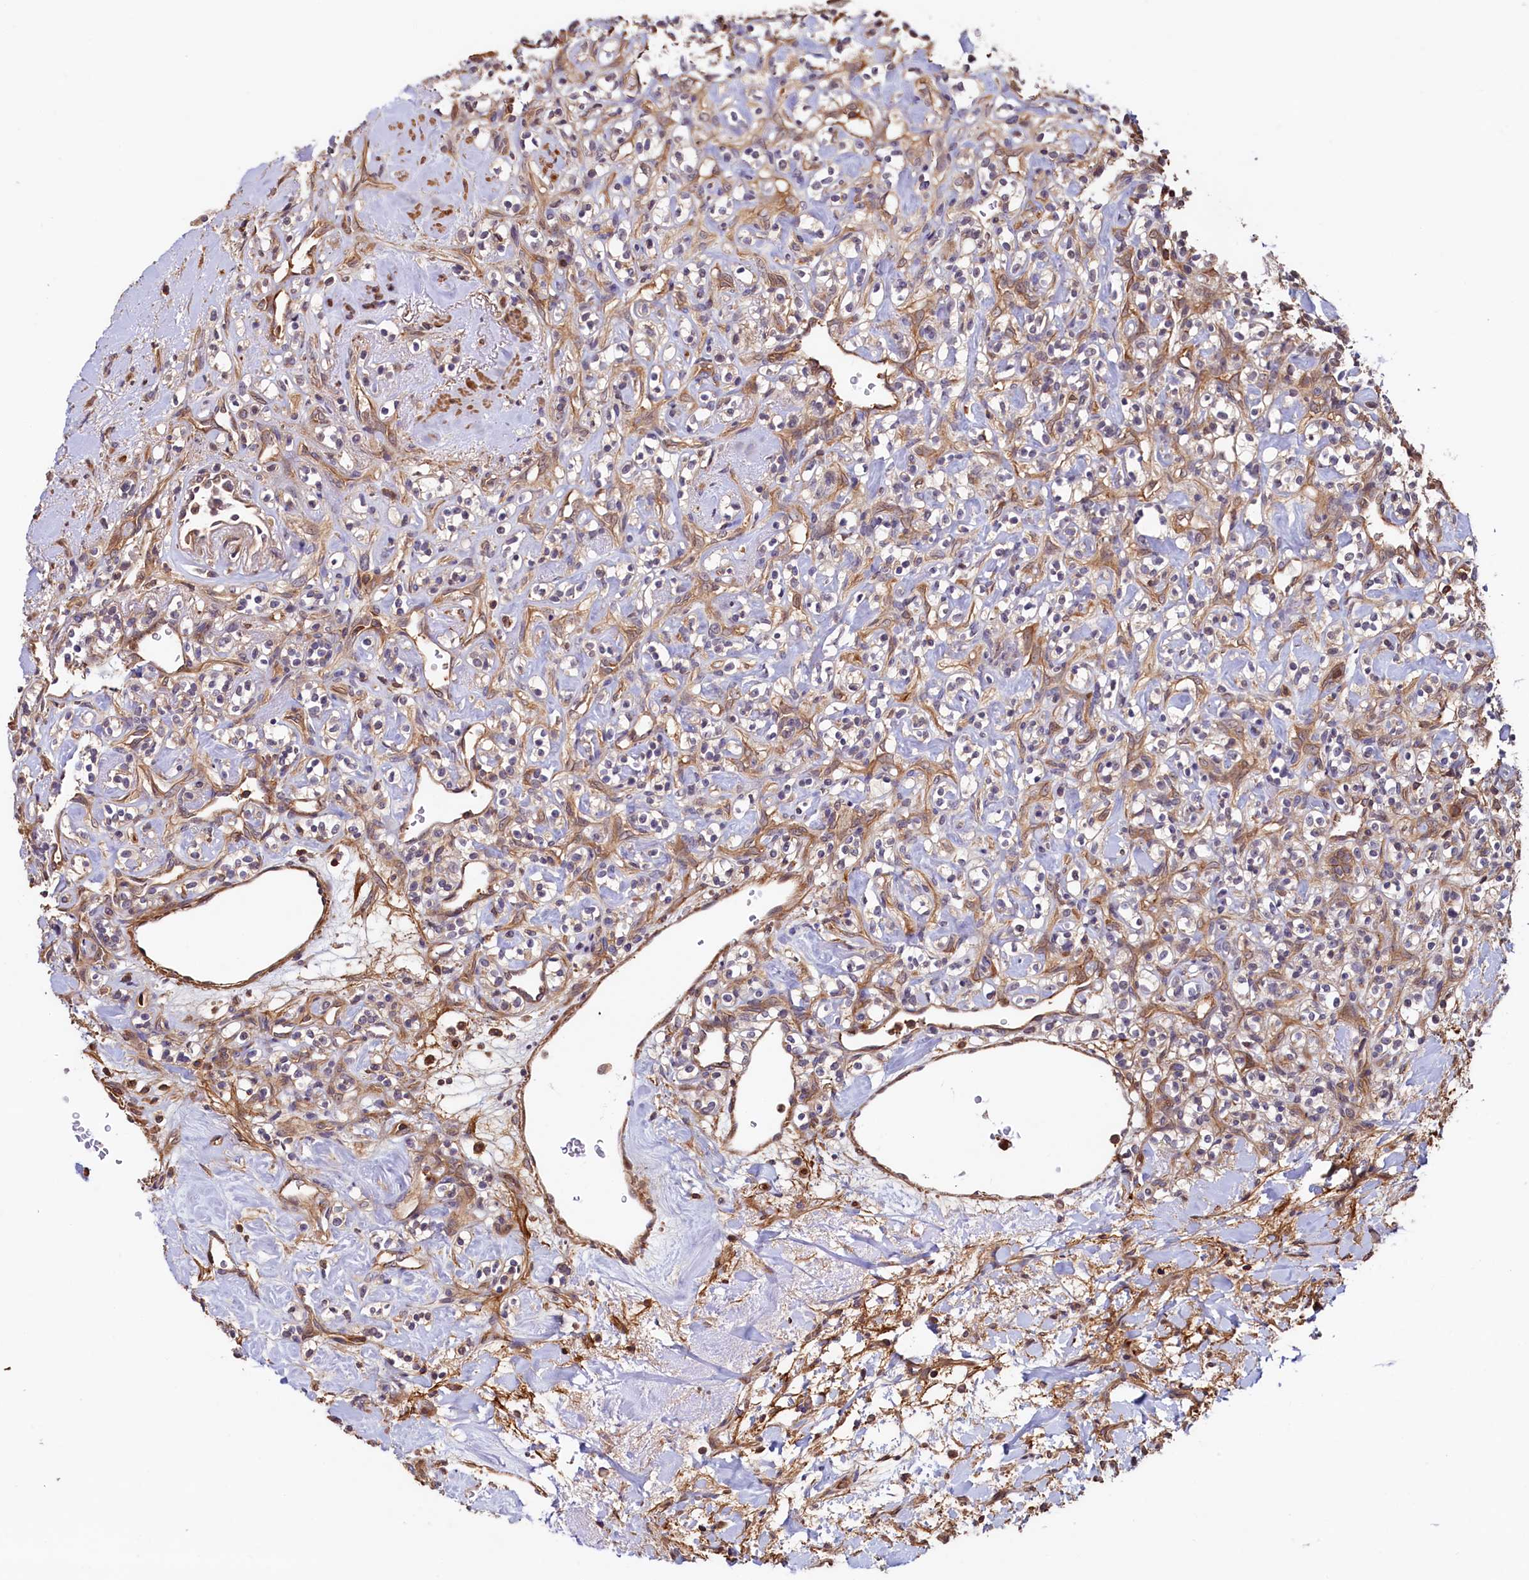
{"staining": {"intensity": "negative", "quantity": "none", "location": "none"}, "tissue": "renal cancer", "cell_type": "Tumor cells", "image_type": "cancer", "snomed": [{"axis": "morphology", "description": "Adenocarcinoma, NOS"}, {"axis": "topography", "description": "Kidney"}], "caption": "Immunohistochemistry (IHC) micrograph of neoplastic tissue: human renal cancer stained with DAB (3,3'-diaminobenzidine) shows no significant protein staining in tumor cells.", "gene": "DUOXA1", "patient": {"sex": "male", "age": 77}}